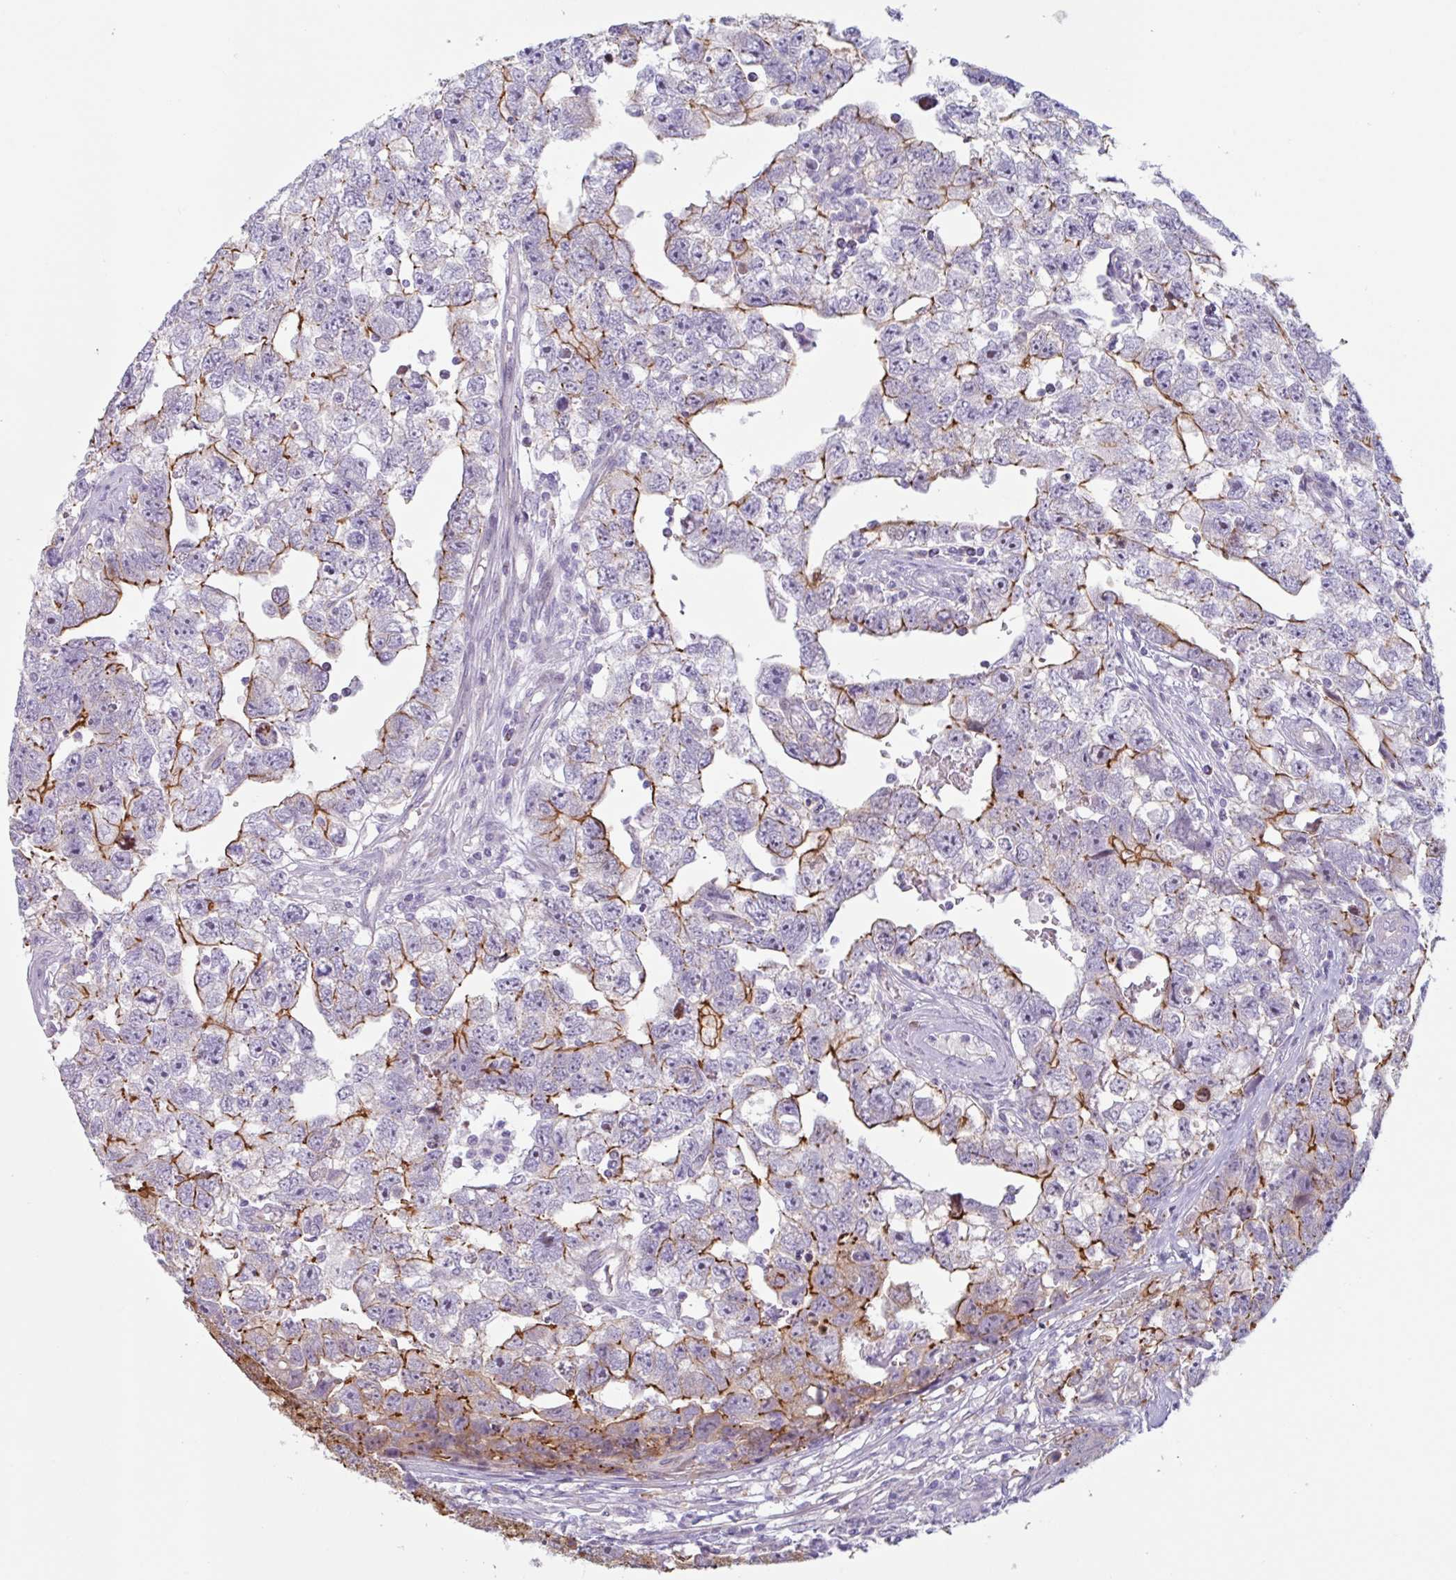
{"staining": {"intensity": "strong", "quantity": "25%-75%", "location": "cytoplasmic/membranous"}, "tissue": "testis cancer", "cell_type": "Tumor cells", "image_type": "cancer", "snomed": [{"axis": "morphology", "description": "Carcinoma, Embryonal, NOS"}, {"axis": "topography", "description": "Testis"}], "caption": "Immunohistochemistry (DAB (3,3'-diaminobenzidine)) staining of testis embryonal carcinoma reveals strong cytoplasmic/membranous protein positivity in about 25%-75% of tumor cells.", "gene": "MYH10", "patient": {"sex": "male", "age": 22}}